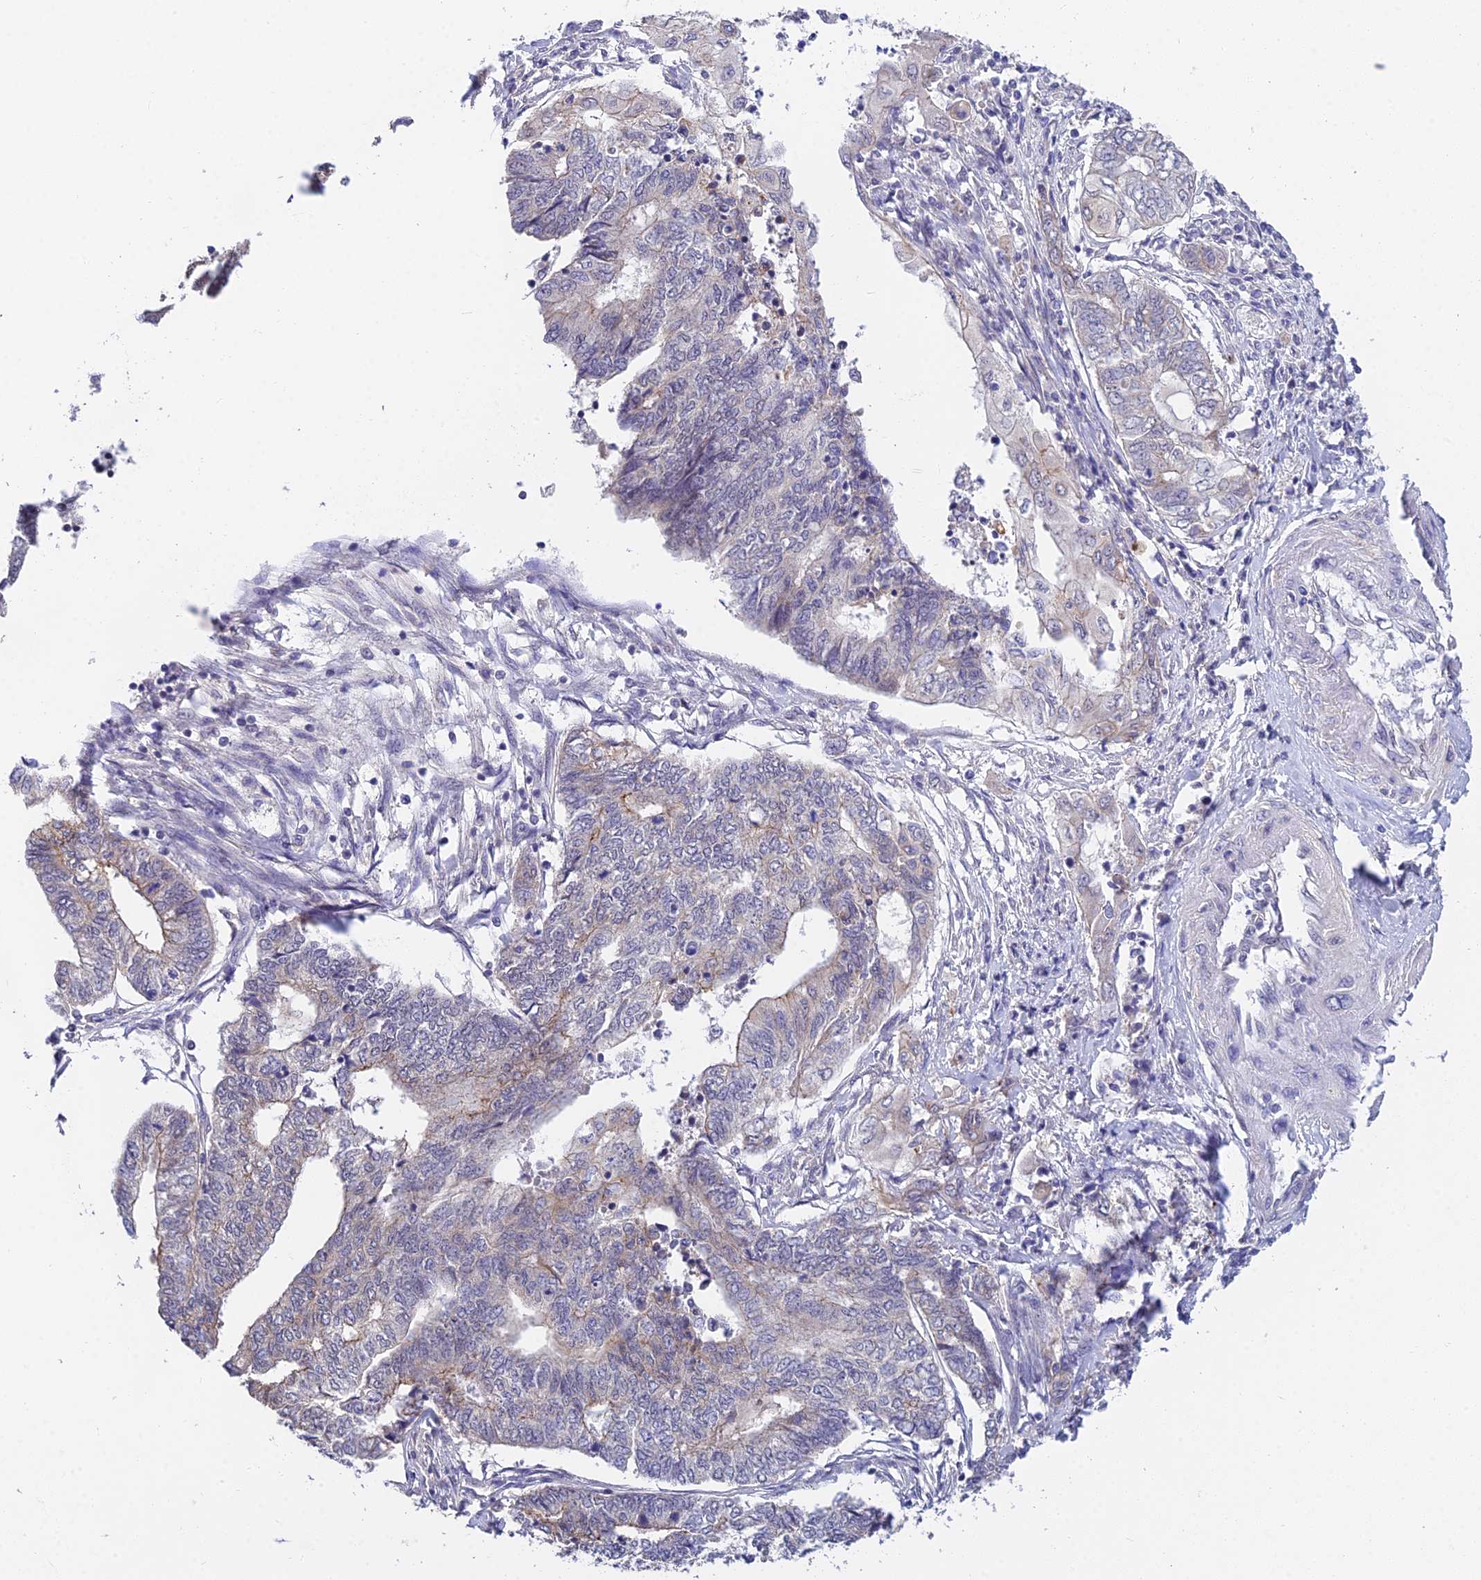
{"staining": {"intensity": "negative", "quantity": "none", "location": "none"}, "tissue": "endometrial cancer", "cell_type": "Tumor cells", "image_type": "cancer", "snomed": [{"axis": "morphology", "description": "Adenocarcinoma, NOS"}, {"axis": "topography", "description": "Uterus"}, {"axis": "topography", "description": "Endometrium"}], "caption": "Human endometrial cancer (adenocarcinoma) stained for a protein using IHC exhibits no positivity in tumor cells.", "gene": "HOXB1", "patient": {"sex": "female", "age": 70}}